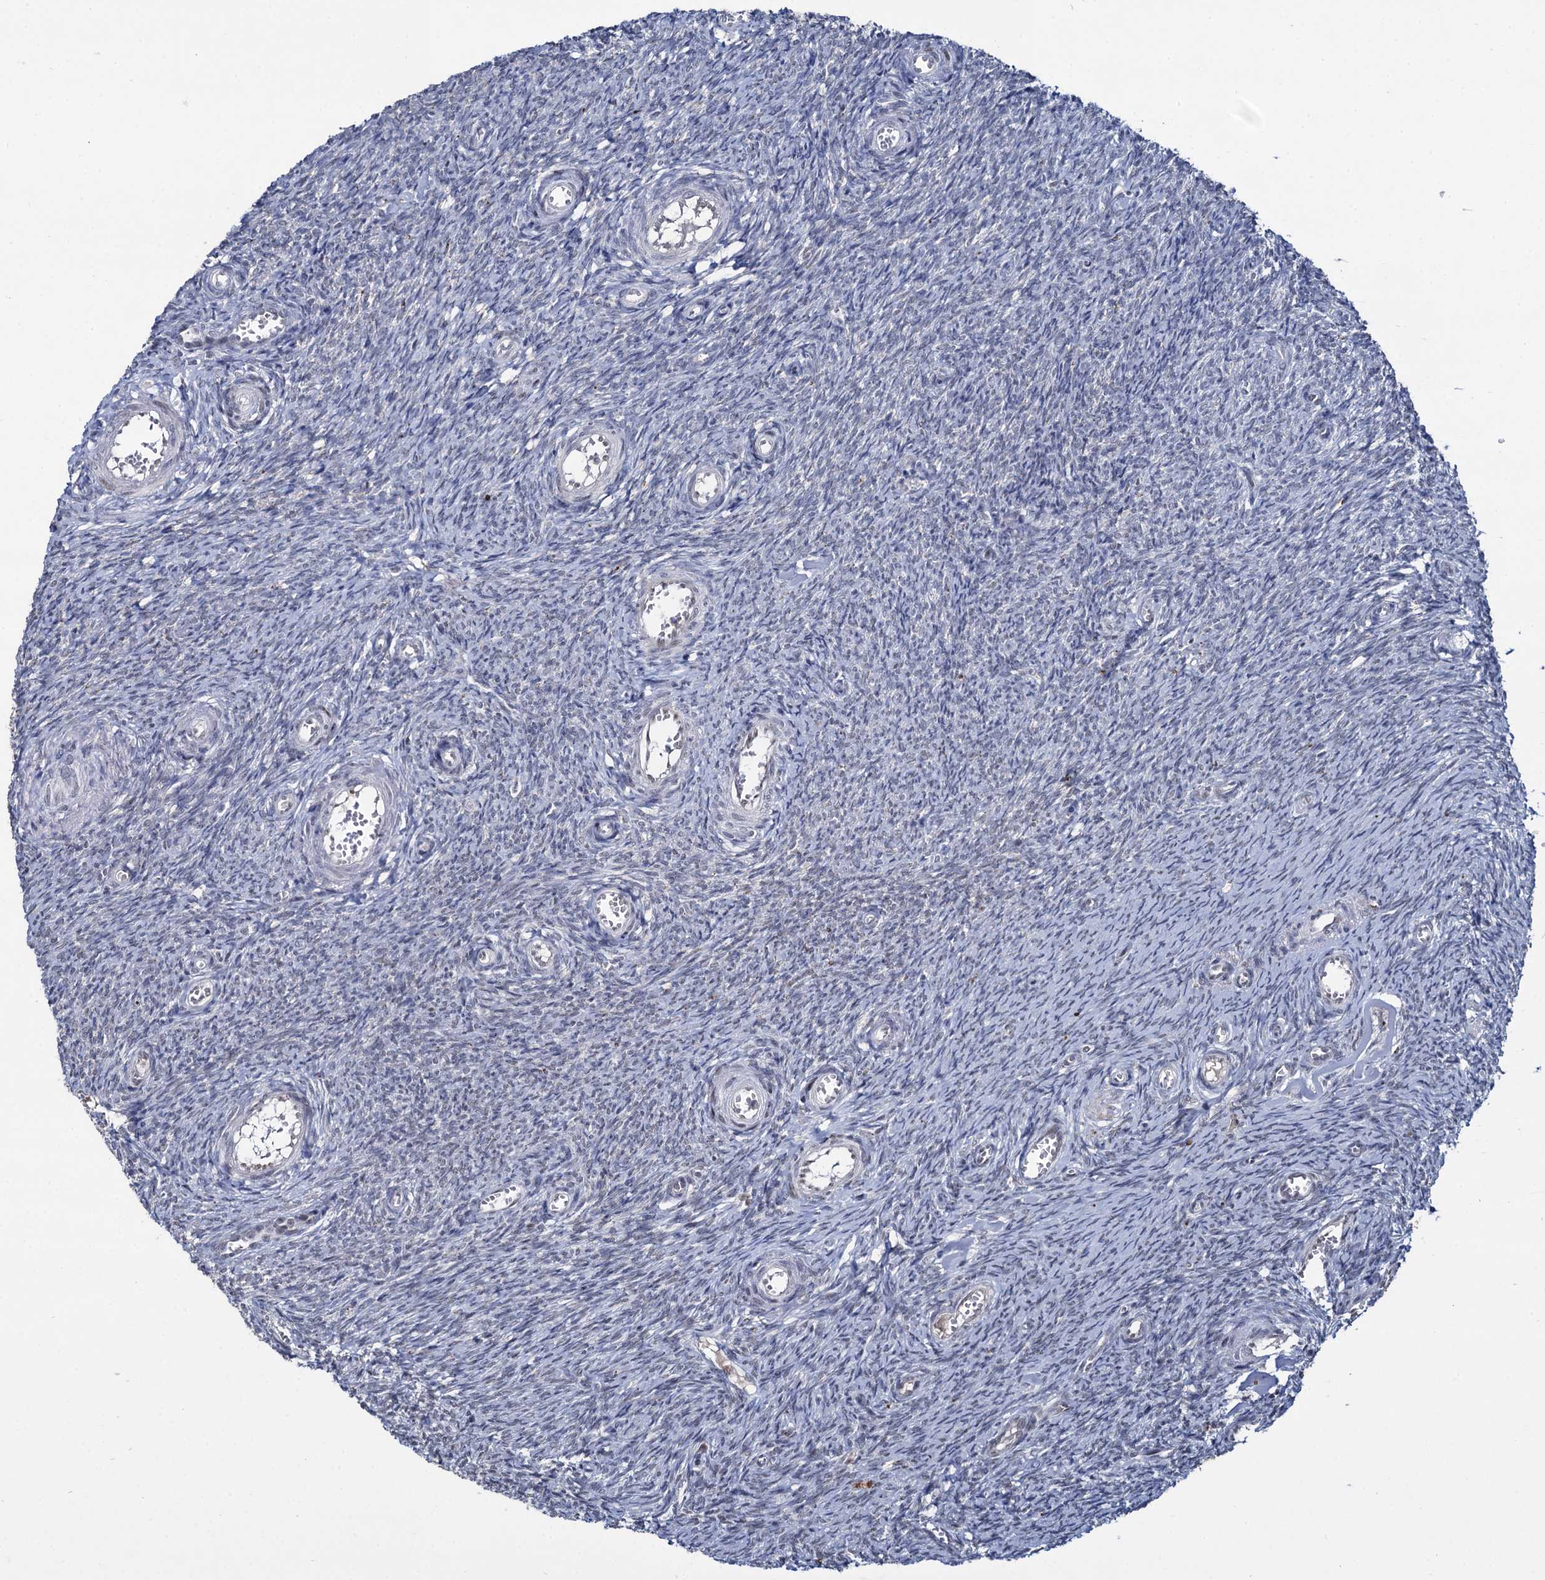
{"staining": {"intensity": "strong", "quantity": "25%-75%", "location": "nuclear"}, "tissue": "ovary", "cell_type": "Ovarian stroma cells", "image_type": "normal", "snomed": [{"axis": "morphology", "description": "Normal tissue, NOS"}, {"axis": "topography", "description": "Ovary"}], "caption": "Immunohistochemical staining of normal human ovary demonstrates 25%-75% levels of strong nuclear protein staining in about 25%-75% of ovarian stroma cells.", "gene": "RPUSD4", "patient": {"sex": "female", "age": 44}}